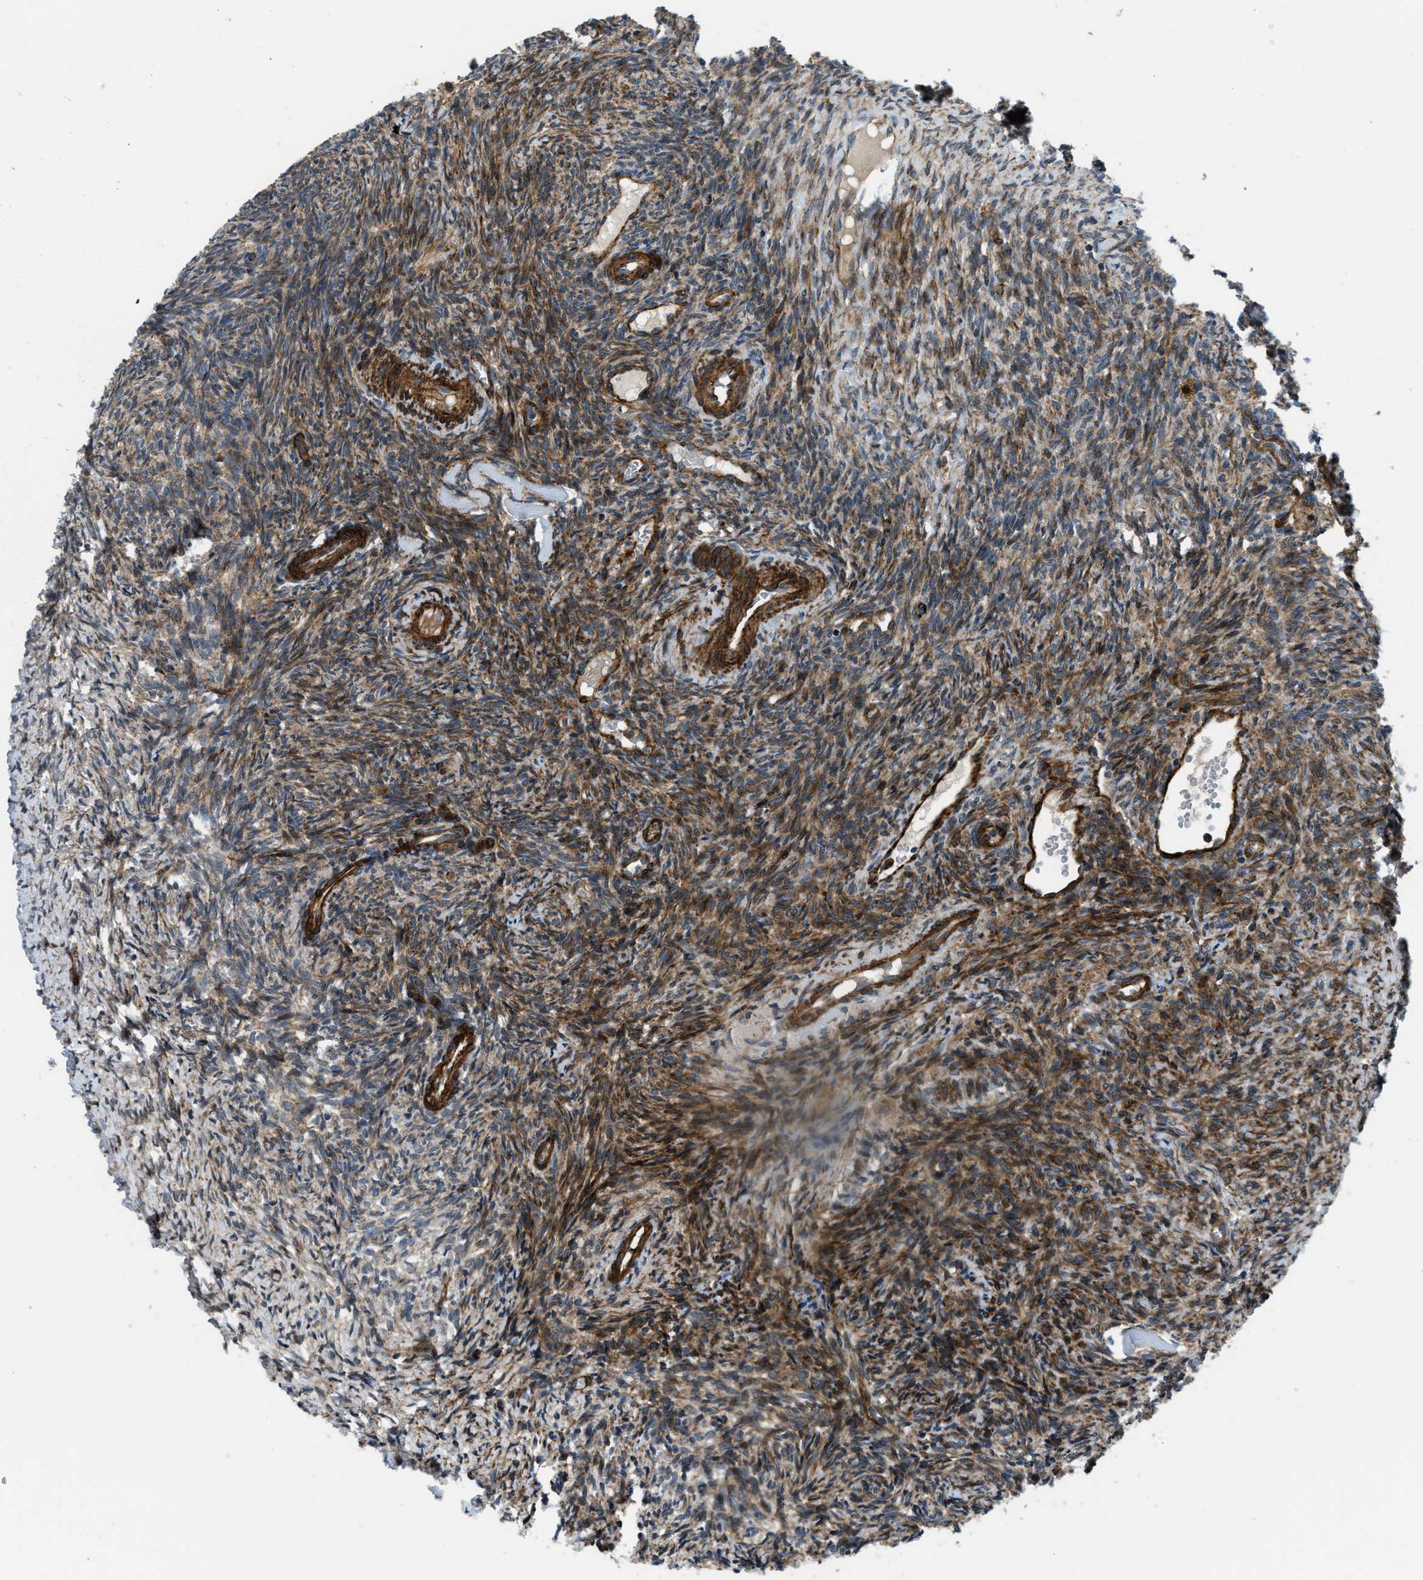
{"staining": {"intensity": "moderate", "quantity": ">75%", "location": "cytoplasmic/membranous"}, "tissue": "ovary", "cell_type": "Follicle cells", "image_type": "normal", "snomed": [{"axis": "morphology", "description": "Normal tissue, NOS"}, {"axis": "topography", "description": "Ovary"}], "caption": "Unremarkable ovary displays moderate cytoplasmic/membranous positivity in approximately >75% of follicle cells, visualized by immunohistochemistry.", "gene": "GSDME", "patient": {"sex": "female", "age": 41}}